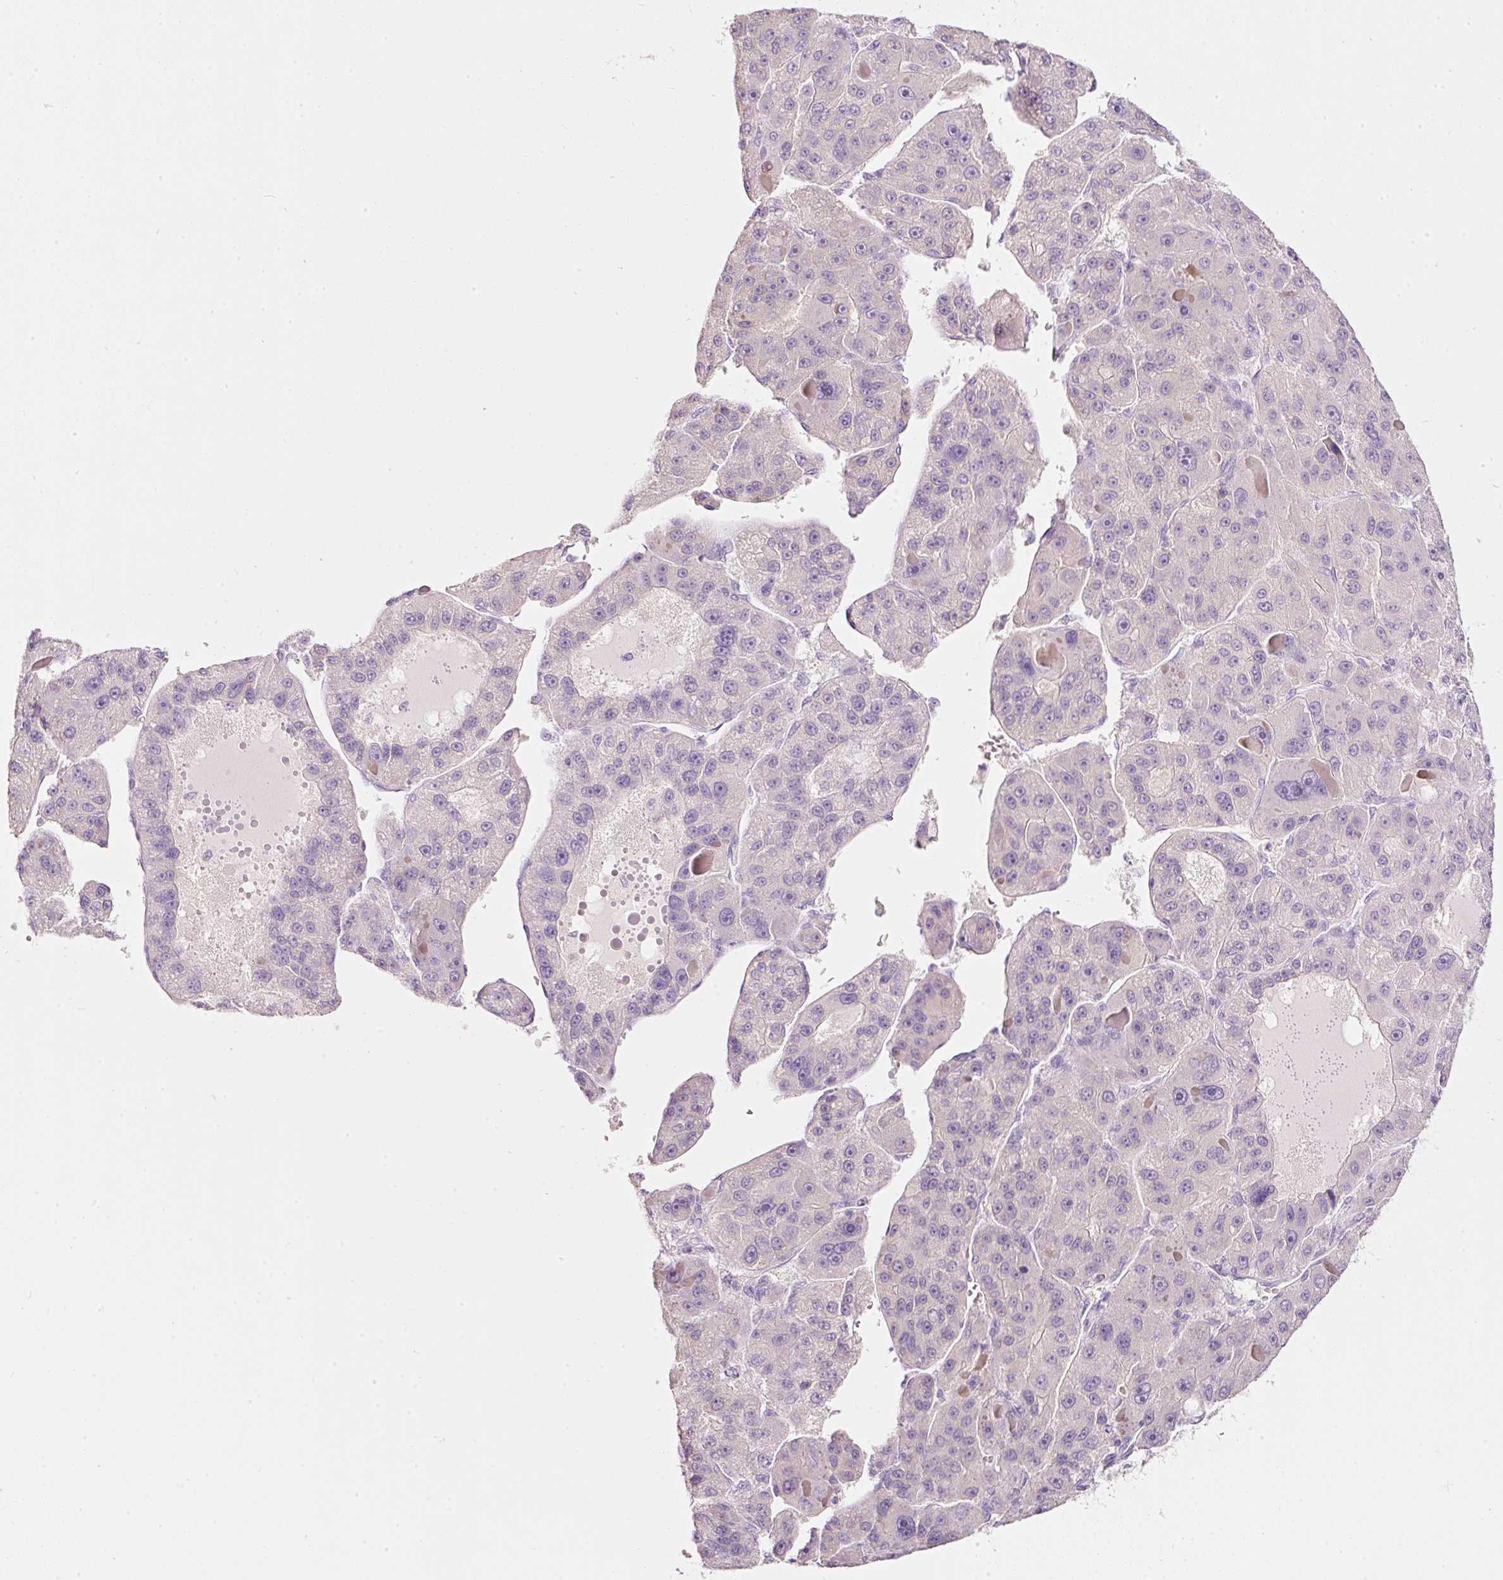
{"staining": {"intensity": "negative", "quantity": "none", "location": "none"}, "tissue": "liver cancer", "cell_type": "Tumor cells", "image_type": "cancer", "snomed": [{"axis": "morphology", "description": "Carcinoma, Hepatocellular, NOS"}, {"axis": "topography", "description": "Liver"}], "caption": "IHC image of human liver cancer (hepatocellular carcinoma) stained for a protein (brown), which displays no staining in tumor cells. The staining was performed using DAB (3,3'-diaminobenzidine) to visualize the protein expression in brown, while the nuclei were stained in blue with hematoxylin (Magnification: 20x).", "gene": "PDXDC1", "patient": {"sex": "male", "age": 76}}